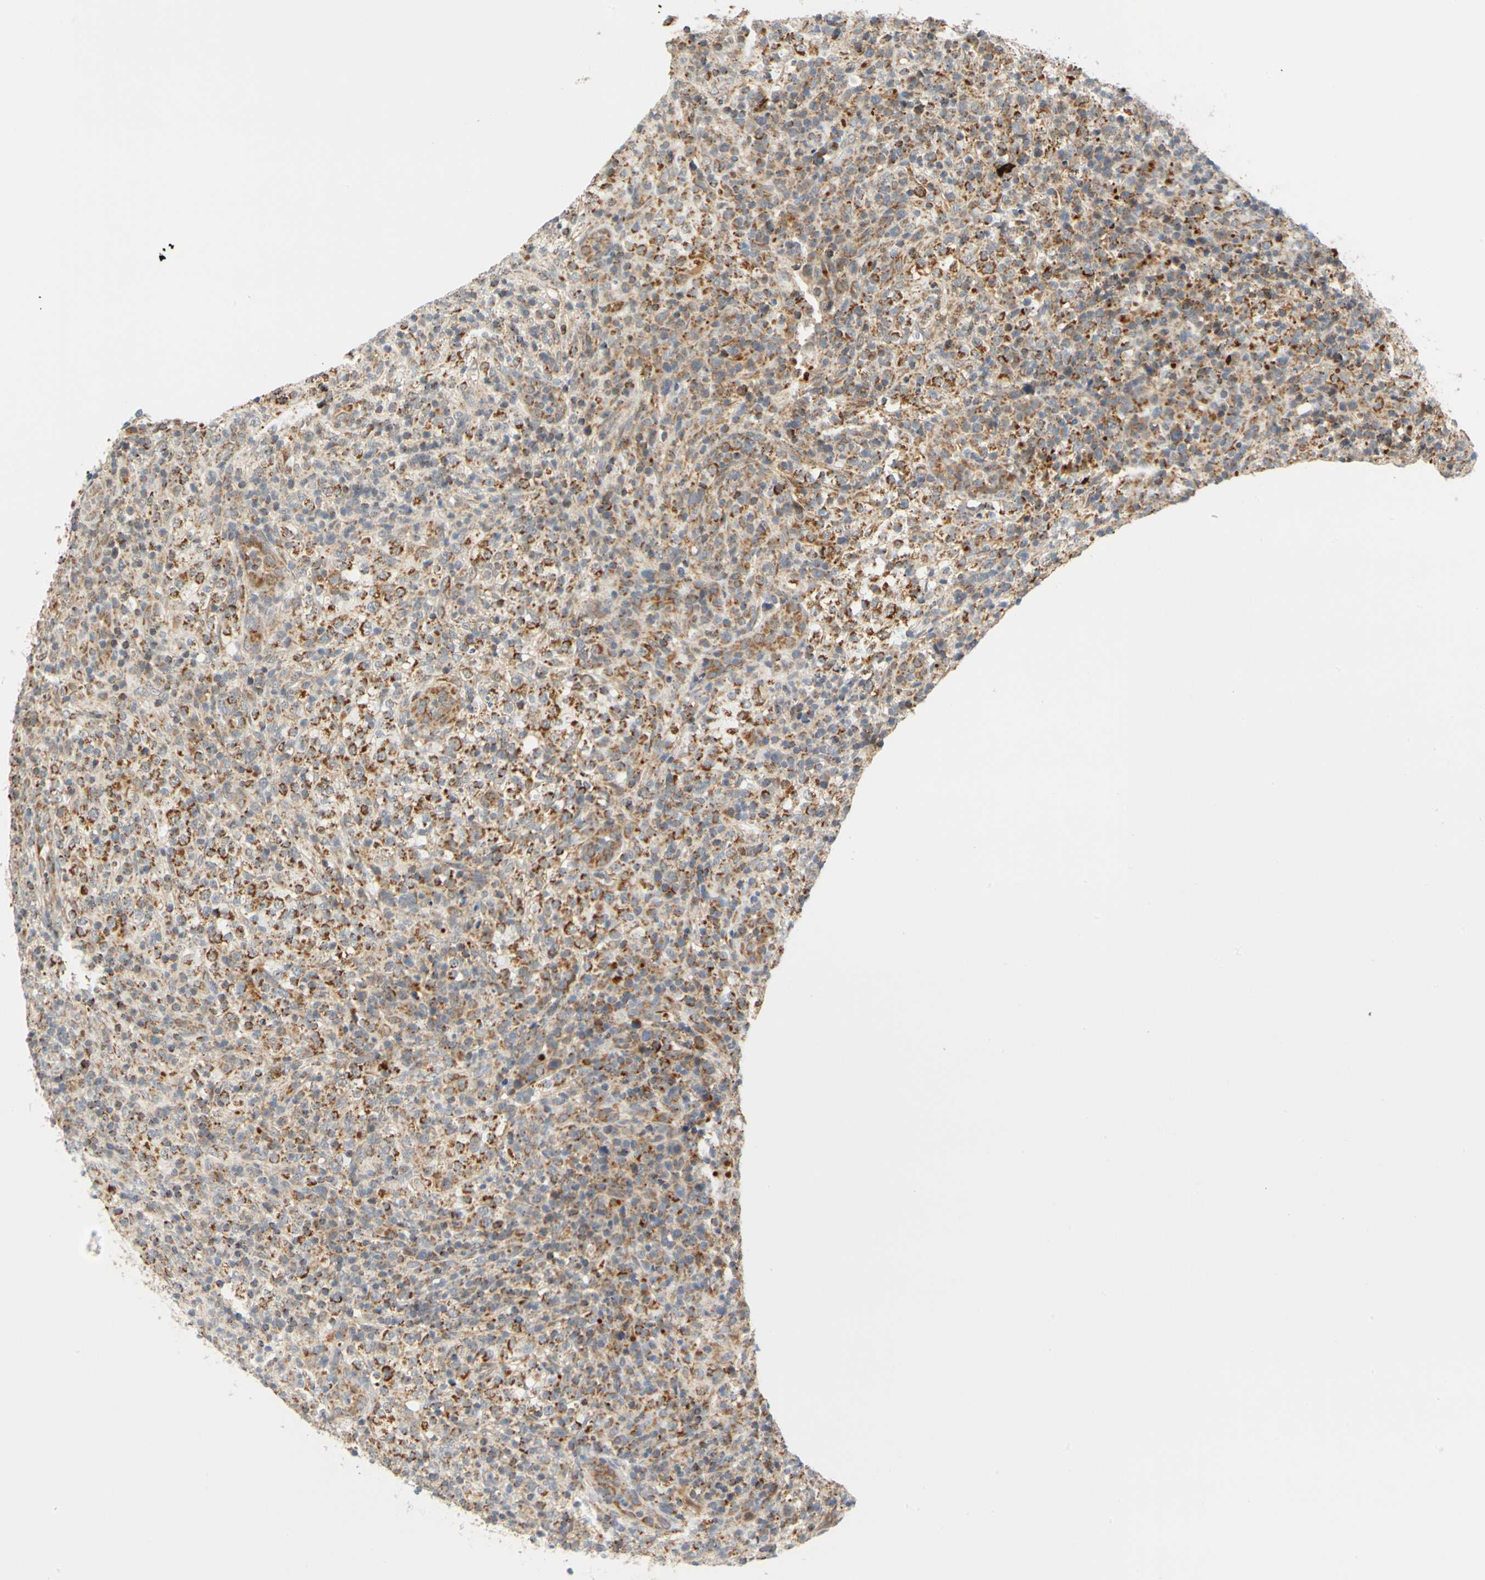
{"staining": {"intensity": "moderate", "quantity": ">75%", "location": "cytoplasmic/membranous"}, "tissue": "lymphoma", "cell_type": "Tumor cells", "image_type": "cancer", "snomed": [{"axis": "morphology", "description": "Malignant lymphoma, non-Hodgkin's type, High grade"}, {"axis": "topography", "description": "Lymph node"}], "caption": "A high-resolution photomicrograph shows immunohistochemistry (IHC) staining of high-grade malignant lymphoma, non-Hodgkin's type, which displays moderate cytoplasmic/membranous staining in about >75% of tumor cells.", "gene": "SFXN3", "patient": {"sex": "female", "age": 76}}